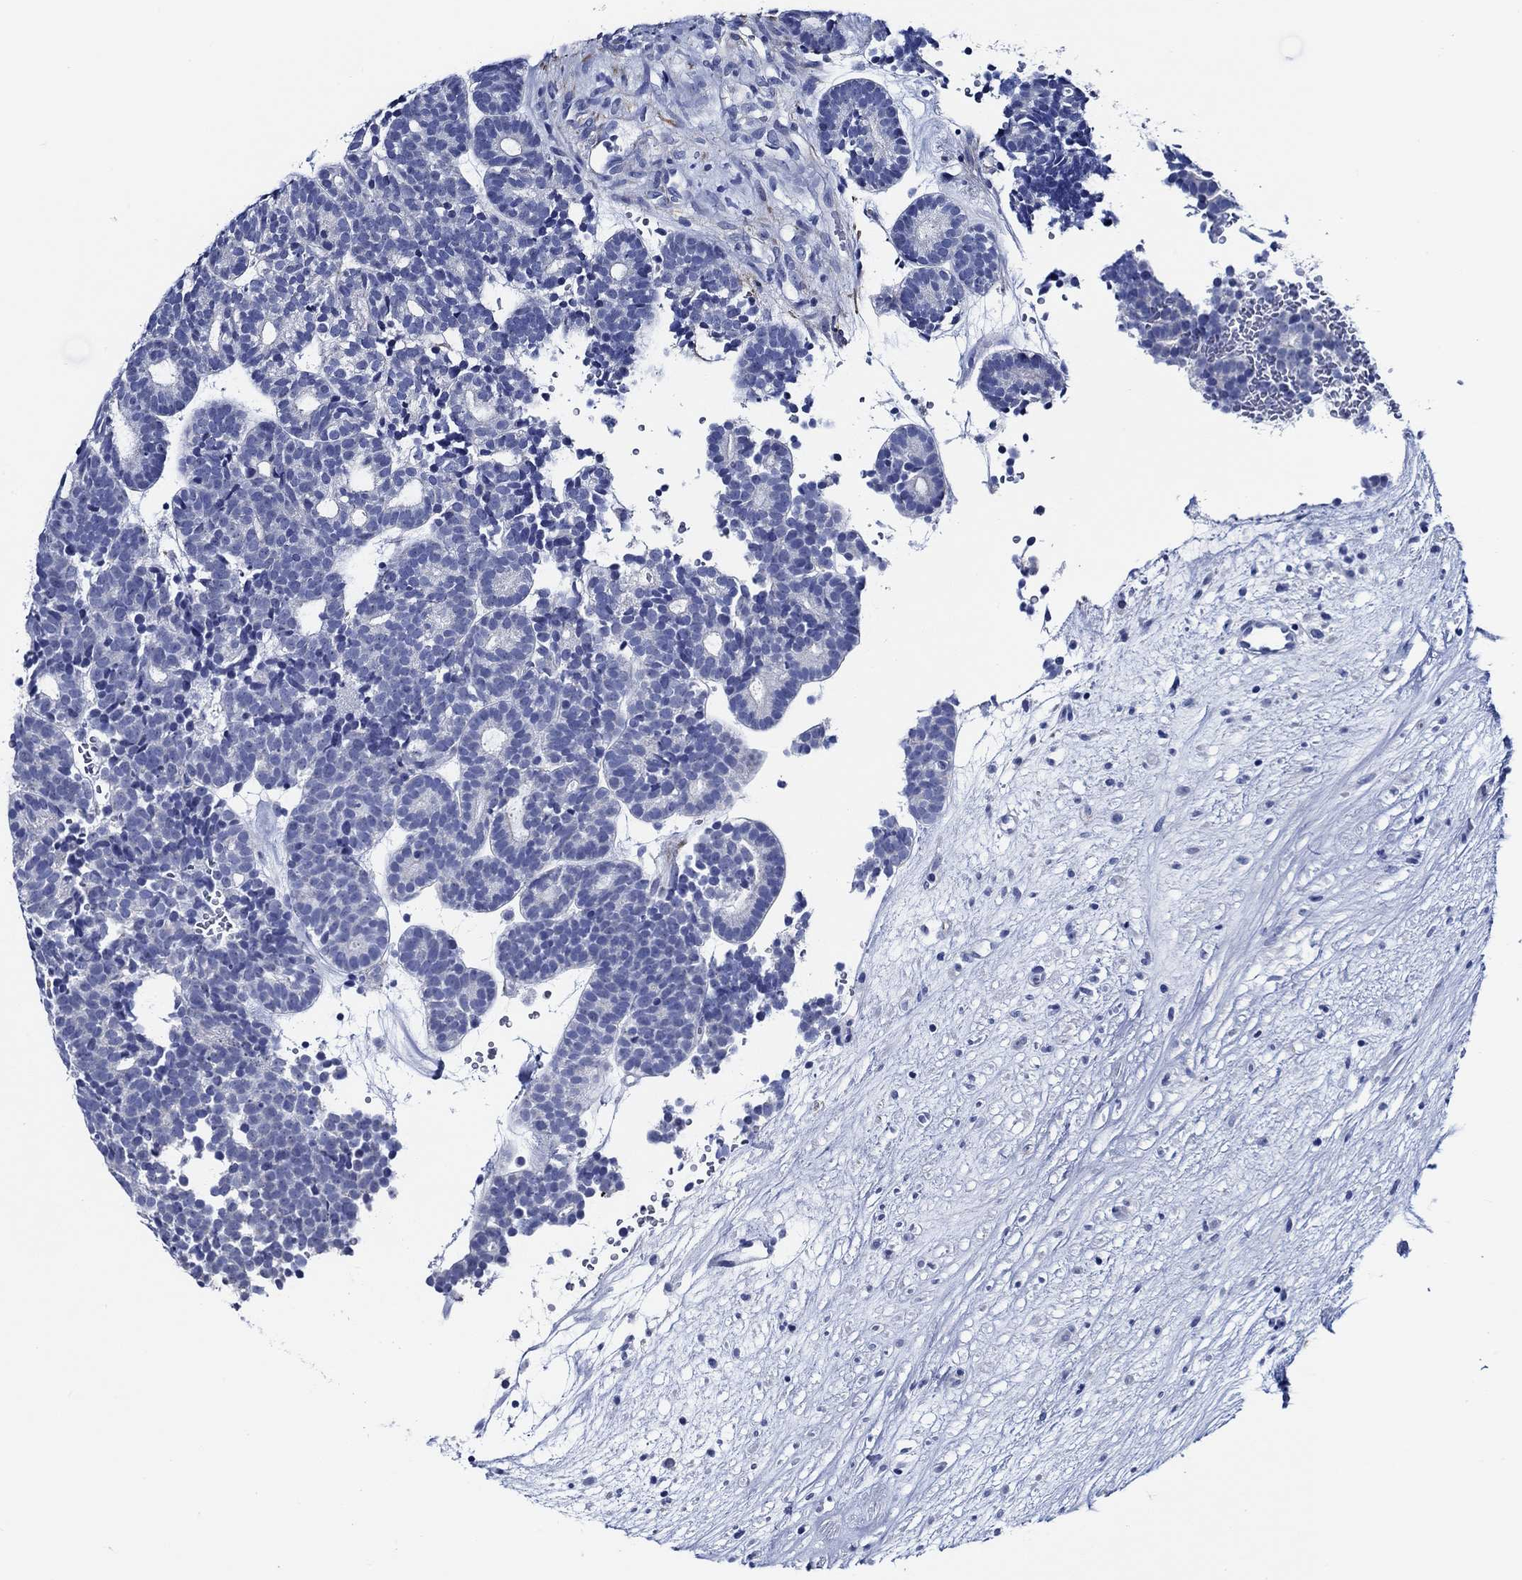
{"staining": {"intensity": "negative", "quantity": "none", "location": "none"}, "tissue": "head and neck cancer", "cell_type": "Tumor cells", "image_type": "cancer", "snomed": [{"axis": "morphology", "description": "Adenocarcinoma, NOS"}, {"axis": "topography", "description": "Head-Neck"}], "caption": "Adenocarcinoma (head and neck) stained for a protein using immunohistochemistry (IHC) demonstrates no expression tumor cells.", "gene": "WDR62", "patient": {"sex": "female", "age": 81}}